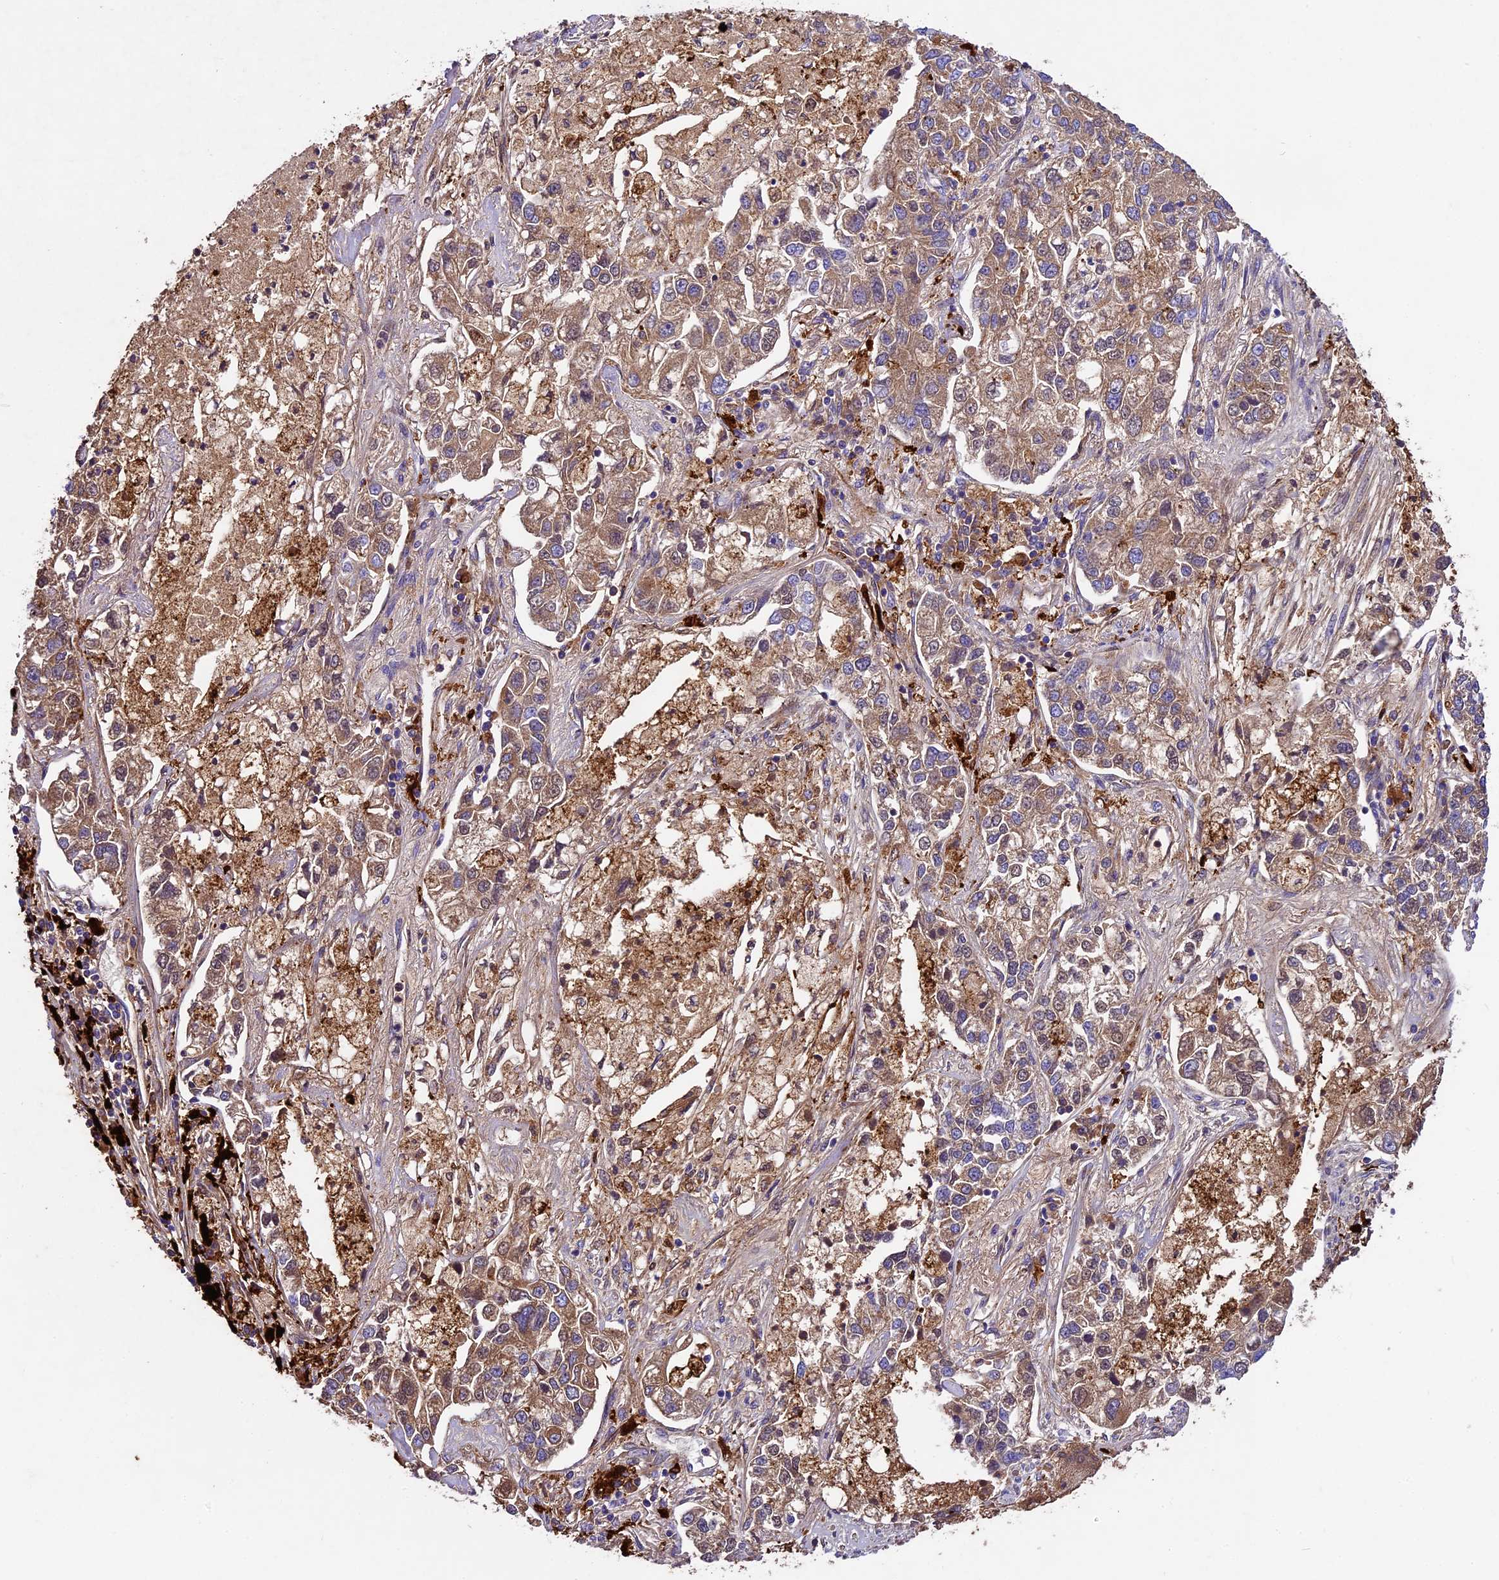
{"staining": {"intensity": "moderate", "quantity": ">75%", "location": "cytoplasmic/membranous"}, "tissue": "lung cancer", "cell_type": "Tumor cells", "image_type": "cancer", "snomed": [{"axis": "morphology", "description": "Adenocarcinoma, NOS"}, {"axis": "topography", "description": "Lung"}], "caption": "A brown stain shows moderate cytoplasmic/membranous positivity of a protein in human lung cancer tumor cells.", "gene": "CILP2", "patient": {"sex": "male", "age": 49}}